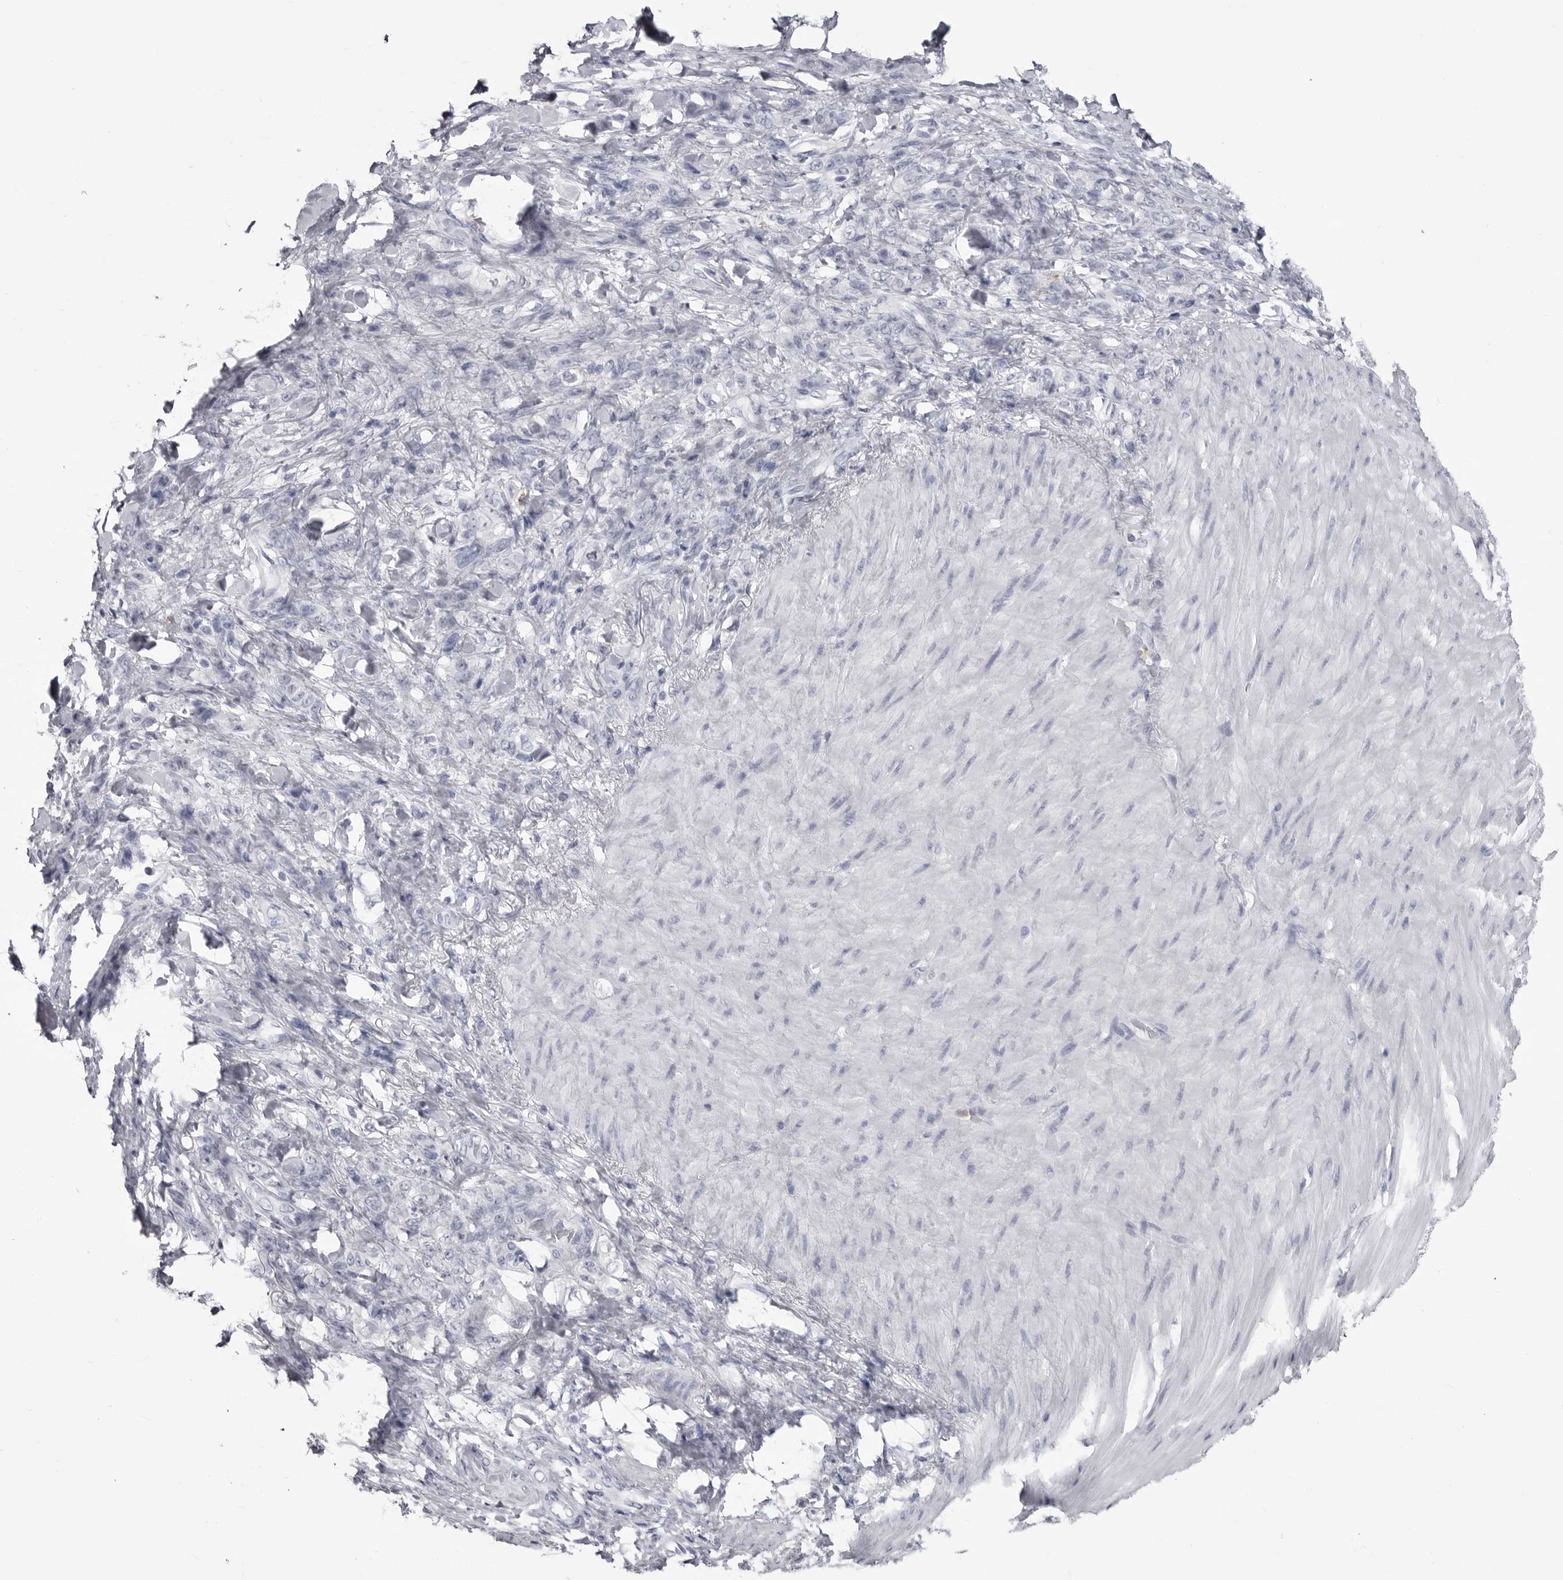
{"staining": {"intensity": "negative", "quantity": "none", "location": "none"}, "tissue": "stomach cancer", "cell_type": "Tumor cells", "image_type": "cancer", "snomed": [{"axis": "morphology", "description": "Normal tissue, NOS"}, {"axis": "morphology", "description": "Adenocarcinoma, NOS"}, {"axis": "topography", "description": "Stomach"}], "caption": "Immunohistochemical staining of human stomach cancer (adenocarcinoma) shows no significant positivity in tumor cells.", "gene": "STAP2", "patient": {"sex": "male", "age": 82}}